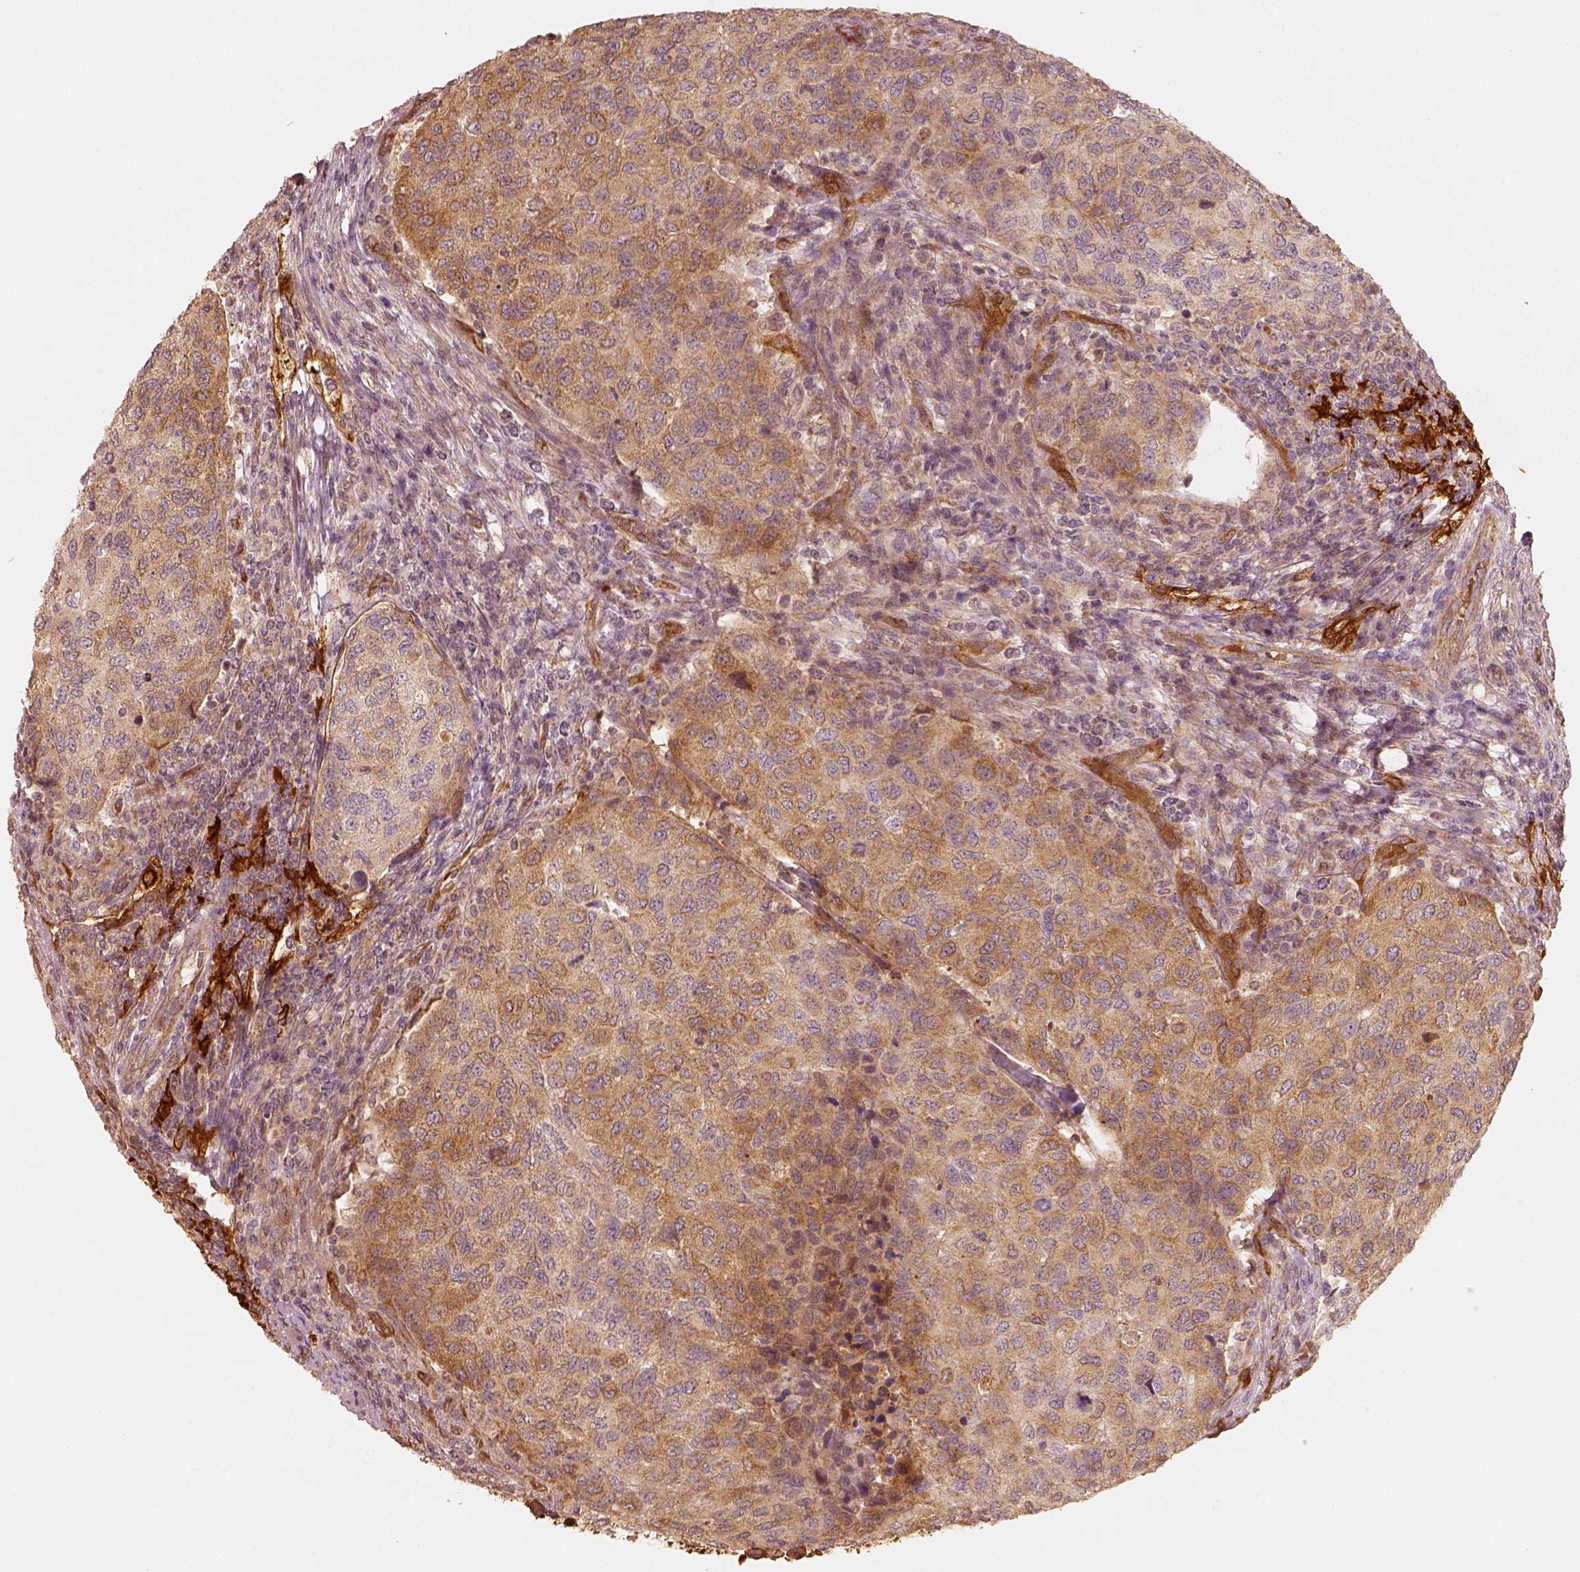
{"staining": {"intensity": "moderate", "quantity": ">75%", "location": "cytoplasmic/membranous"}, "tissue": "urothelial cancer", "cell_type": "Tumor cells", "image_type": "cancer", "snomed": [{"axis": "morphology", "description": "Urothelial carcinoma, High grade"}, {"axis": "topography", "description": "Urinary bladder"}], "caption": "This is an image of immunohistochemistry (IHC) staining of urothelial cancer, which shows moderate expression in the cytoplasmic/membranous of tumor cells.", "gene": "FSCN1", "patient": {"sex": "female", "age": 78}}